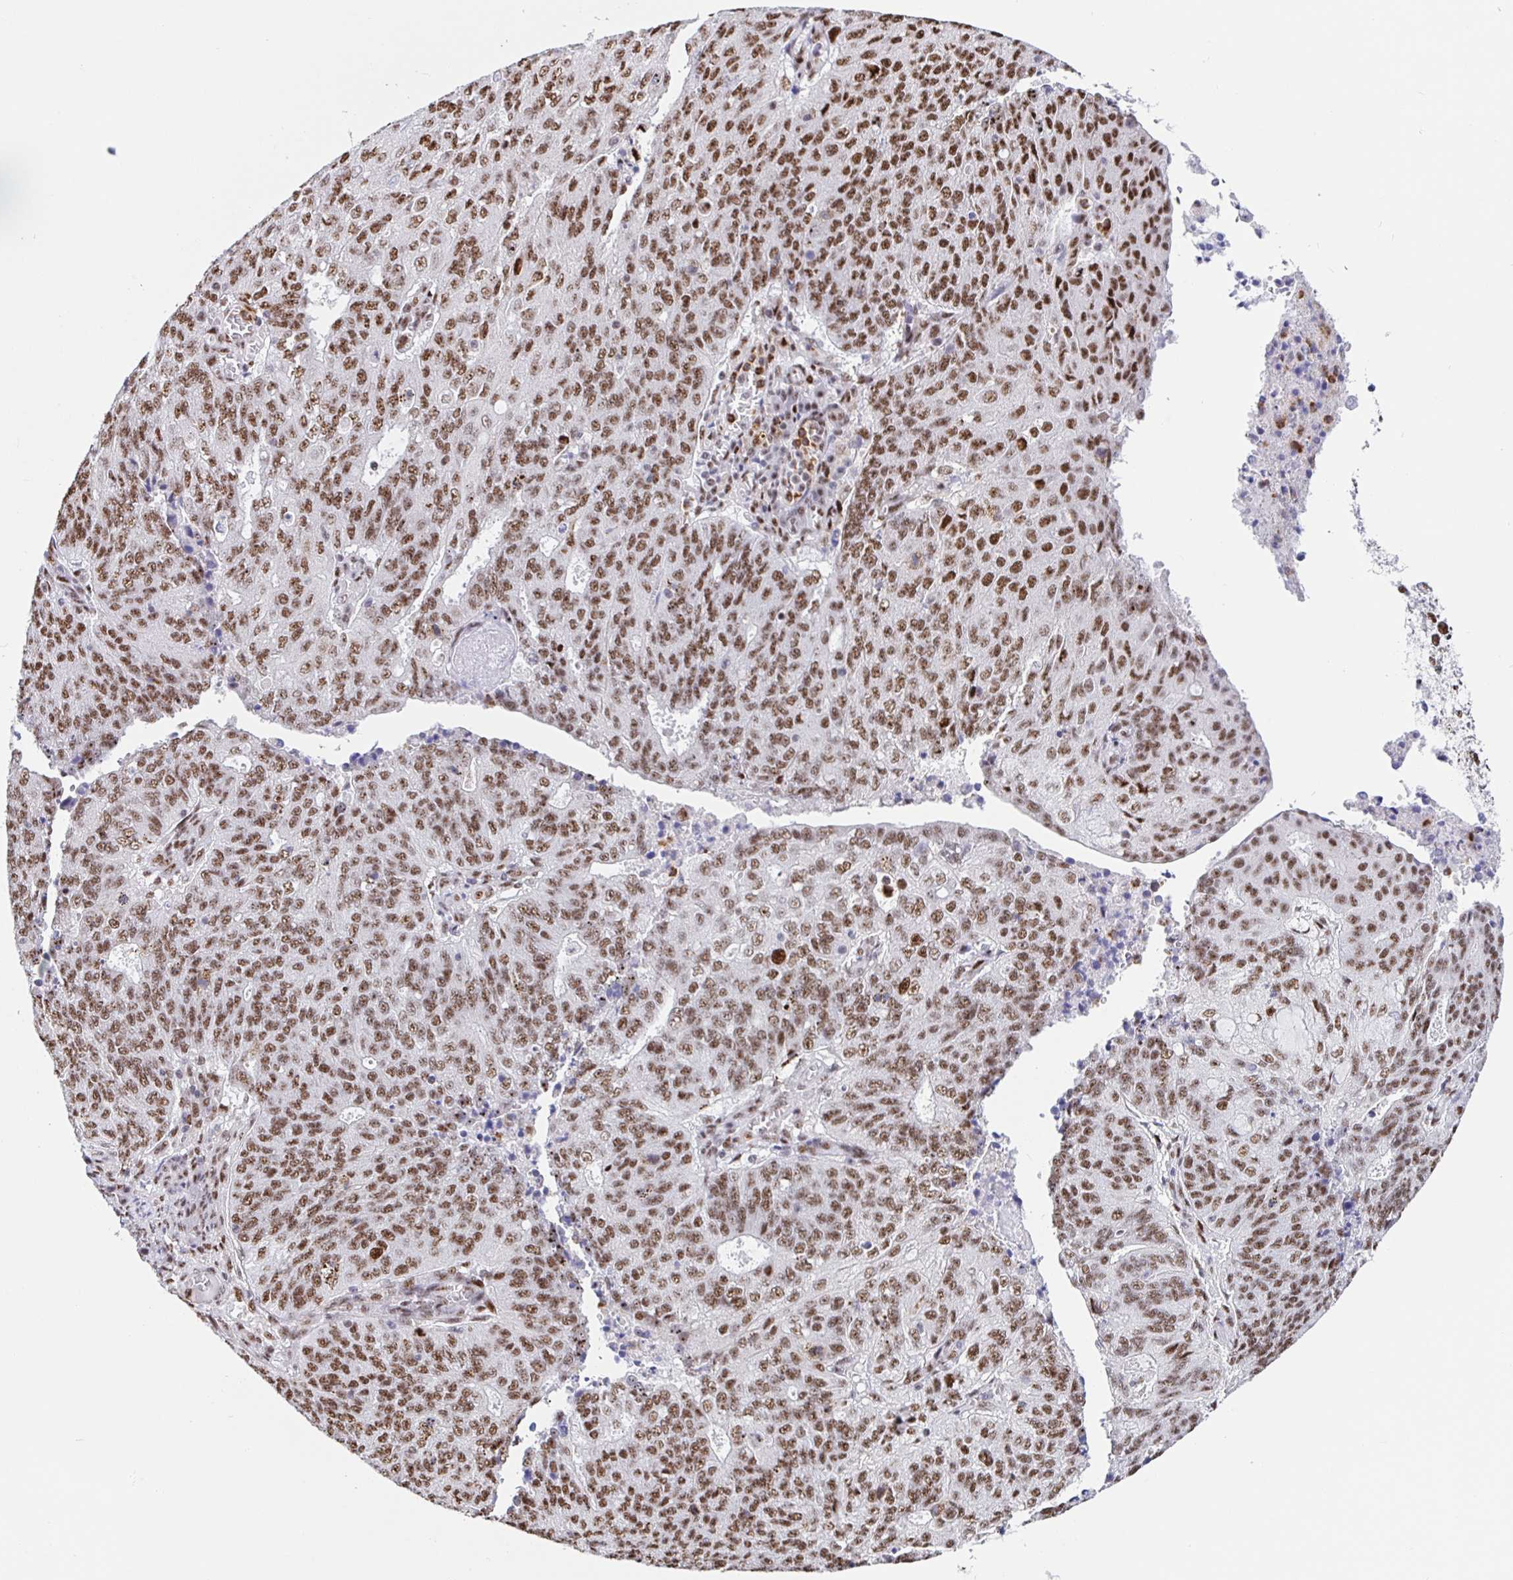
{"staining": {"intensity": "moderate", "quantity": ">75%", "location": "nuclear"}, "tissue": "endometrial cancer", "cell_type": "Tumor cells", "image_type": "cancer", "snomed": [{"axis": "morphology", "description": "Adenocarcinoma, NOS"}, {"axis": "topography", "description": "Endometrium"}], "caption": "Endometrial cancer (adenocarcinoma) stained with DAB IHC reveals medium levels of moderate nuclear staining in about >75% of tumor cells. The staining was performed using DAB to visualize the protein expression in brown, while the nuclei were stained in blue with hematoxylin (Magnification: 20x).", "gene": "SETD5", "patient": {"sex": "female", "age": 82}}